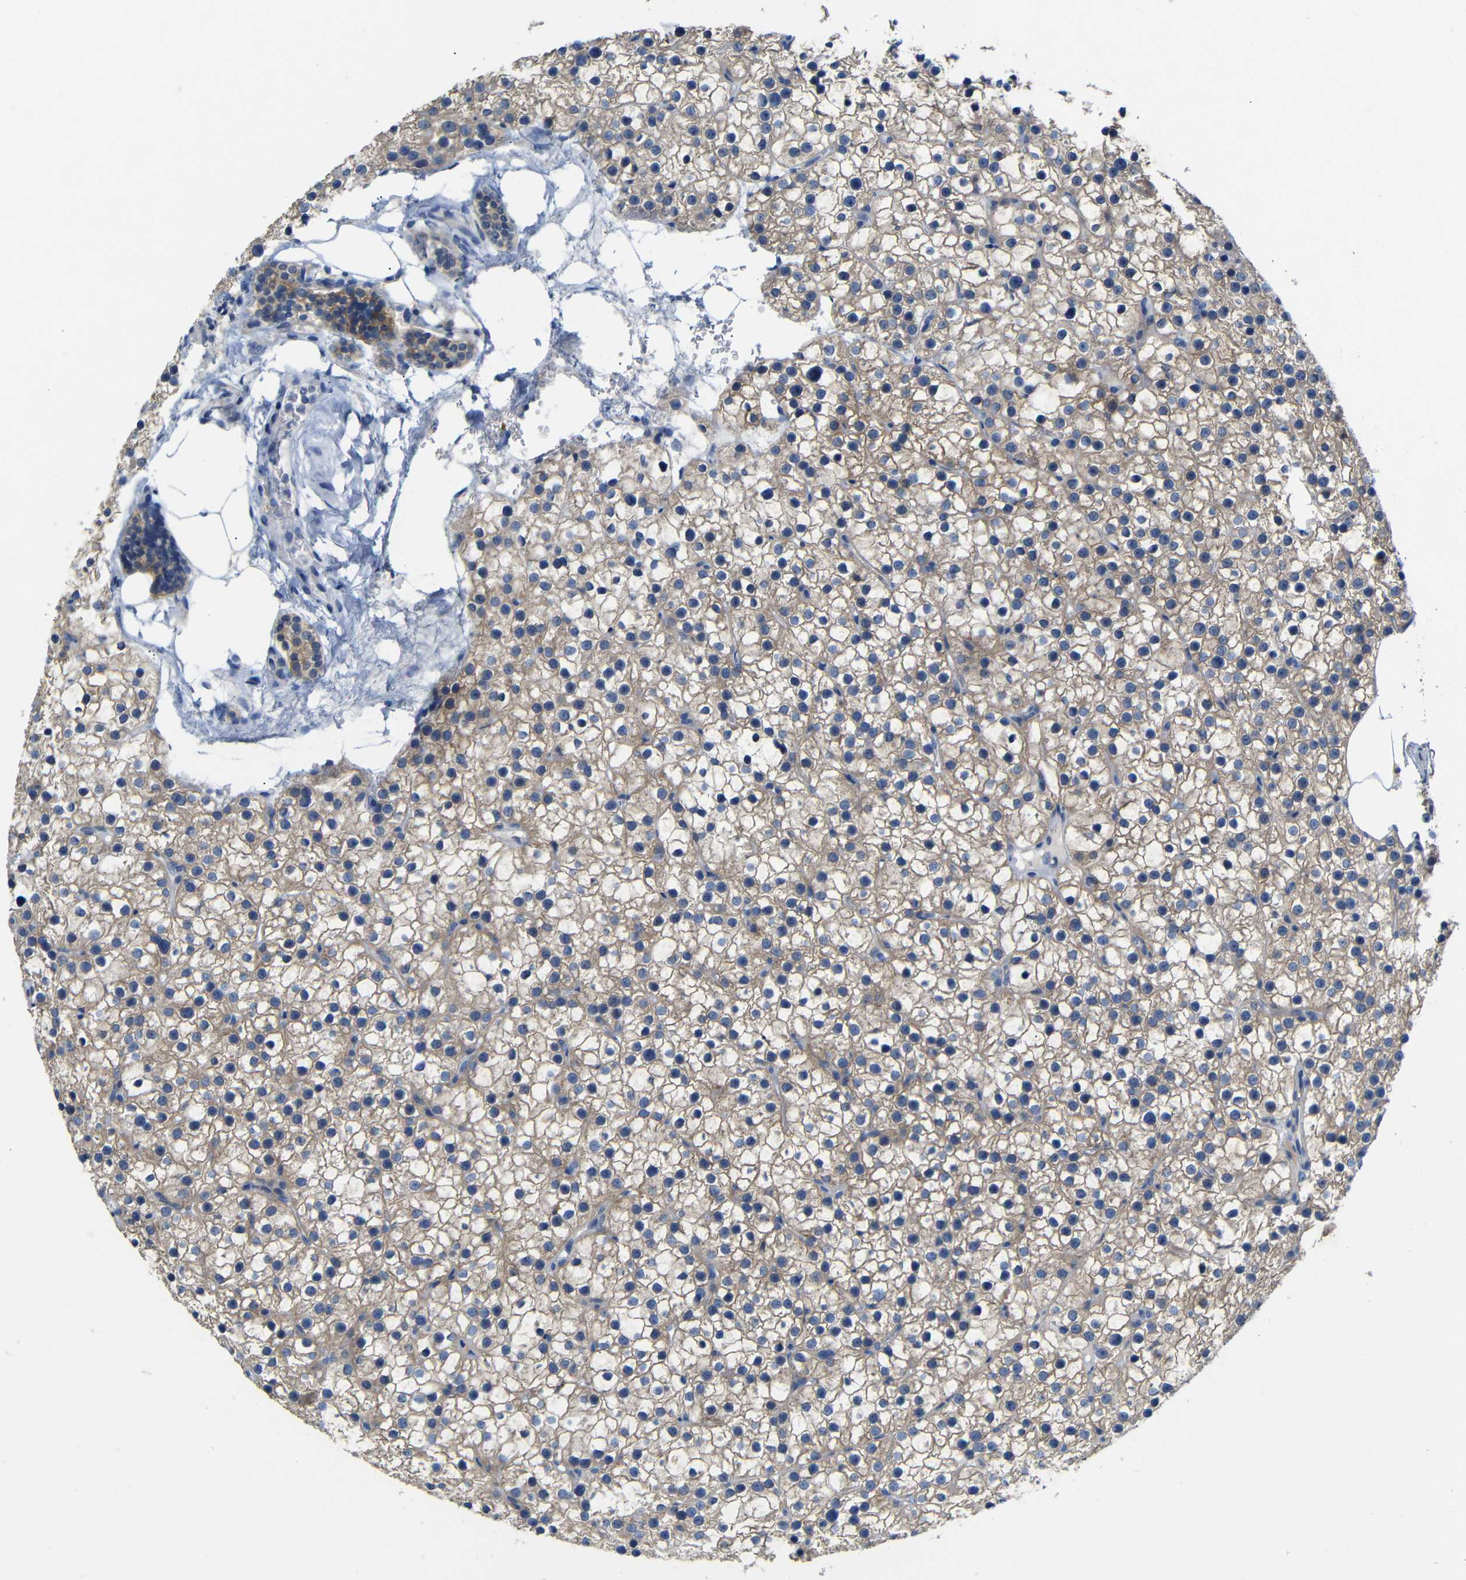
{"staining": {"intensity": "weak", "quantity": "<25%", "location": "cytoplasmic/membranous"}, "tissue": "parathyroid gland", "cell_type": "Glandular cells", "image_type": "normal", "snomed": [{"axis": "morphology", "description": "Normal tissue, NOS"}, {"axis": "morphology", "description": "Adenoma, NOS"}, {"axis": "topography", "description": "Parathyroid gland"}], "caption": "High power microscopy photomicrograph of an IHC photomicrograph of unremarkable parathyroid gland, revealing no significant positivity in glandular cells. (Stains: DAB immunohistochemistry with hematoxylin counter stain, Microscopy: brightfield microscopy at high magnification).", "gene": "TBC1D32", "patient": {"sex": "female", "age": 70}}